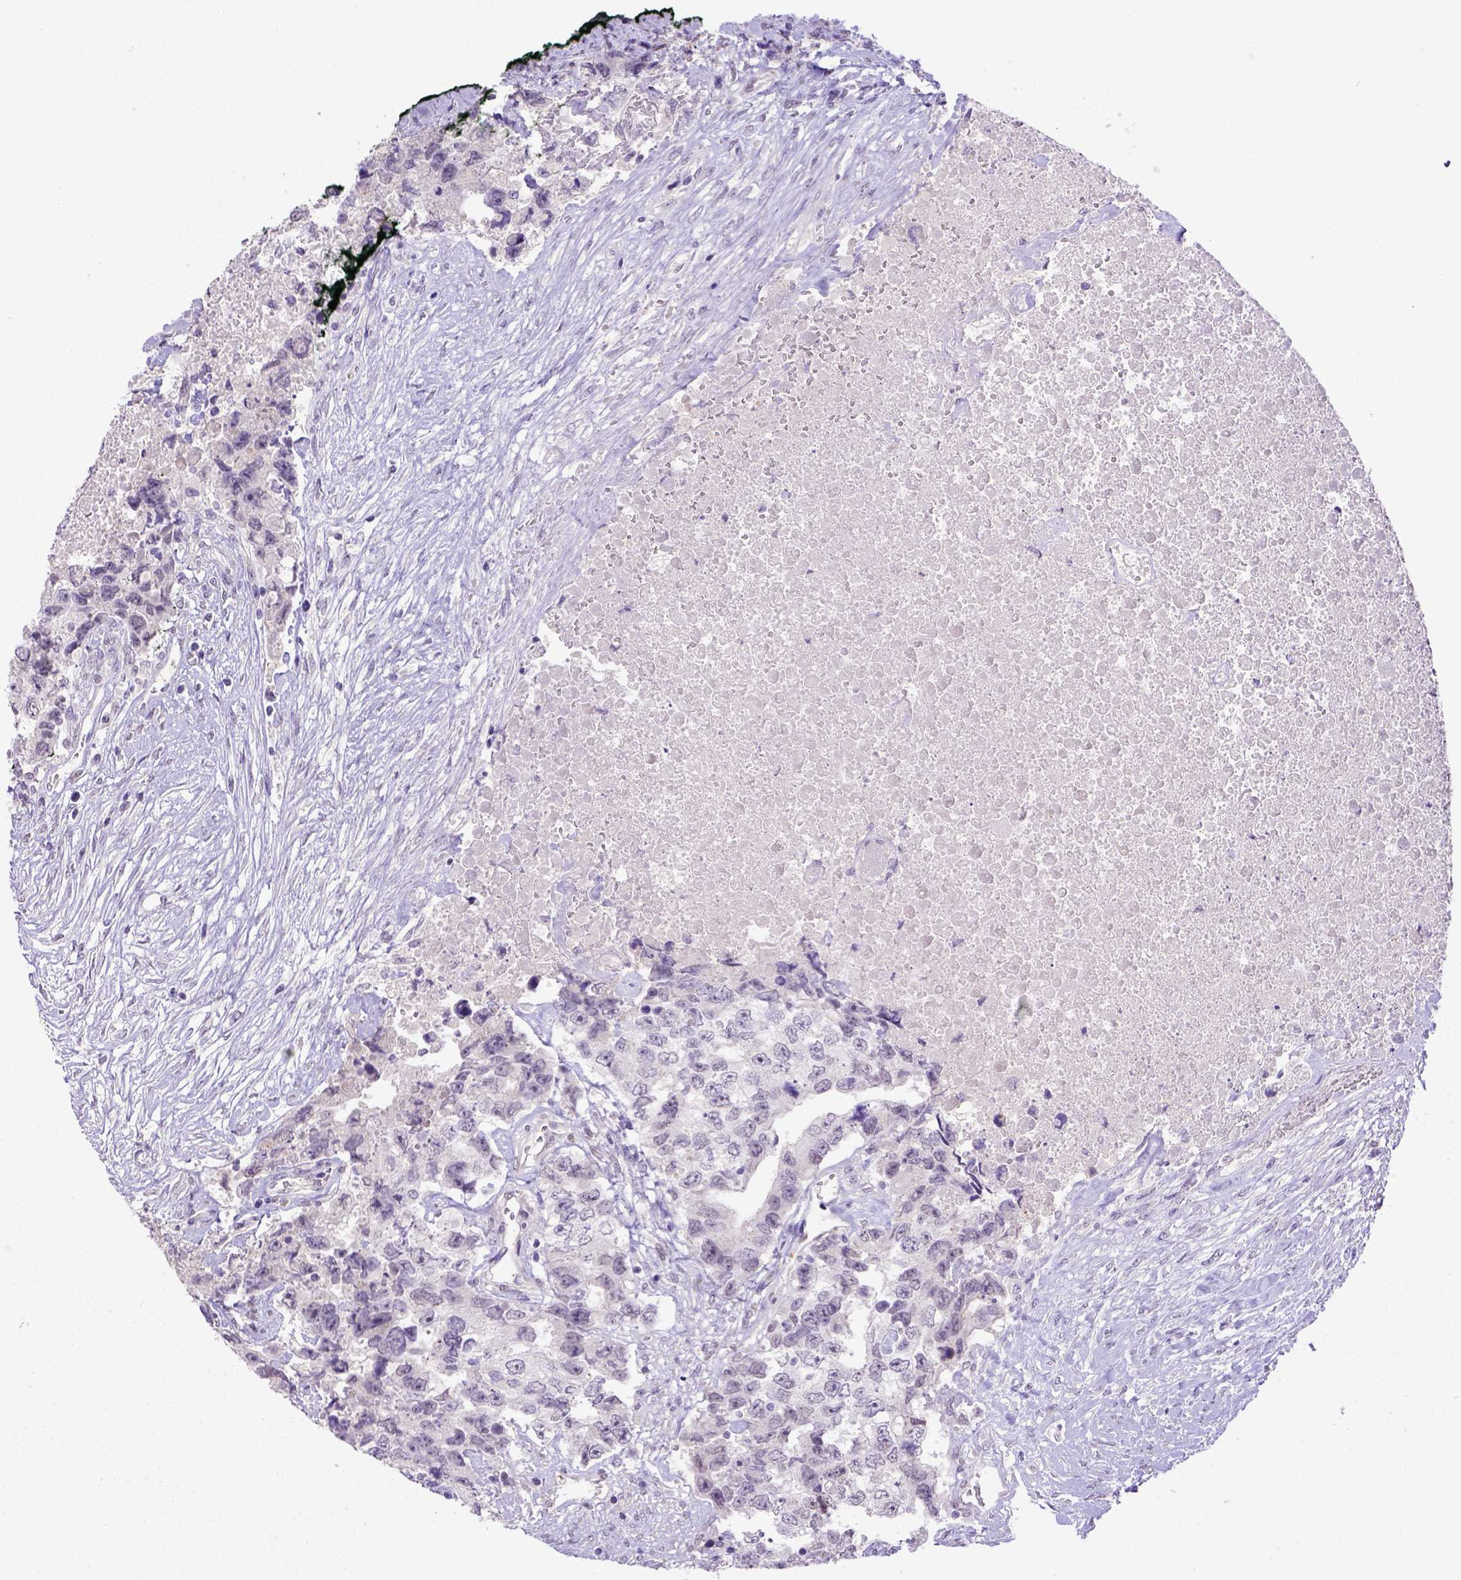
{"staining": {"intensity": "negative", "quantity": "none", "location": "none"}, "tissue": "testis cancer", "cell_type": "Tumor cells", "image_type": "cancer", "snomed": [{"axis": "morphology", "description": "Carcinoma, Embryonal, NOS"}, {"axis": "topography", "description": "Testis"}], "caption": "Photomicrograph shows no protein staining in tumor cells of embryonal carcinoma (testis) tissue.", "gene": "BTN1A1", "patient": {"sex": "male", "age": 24}}